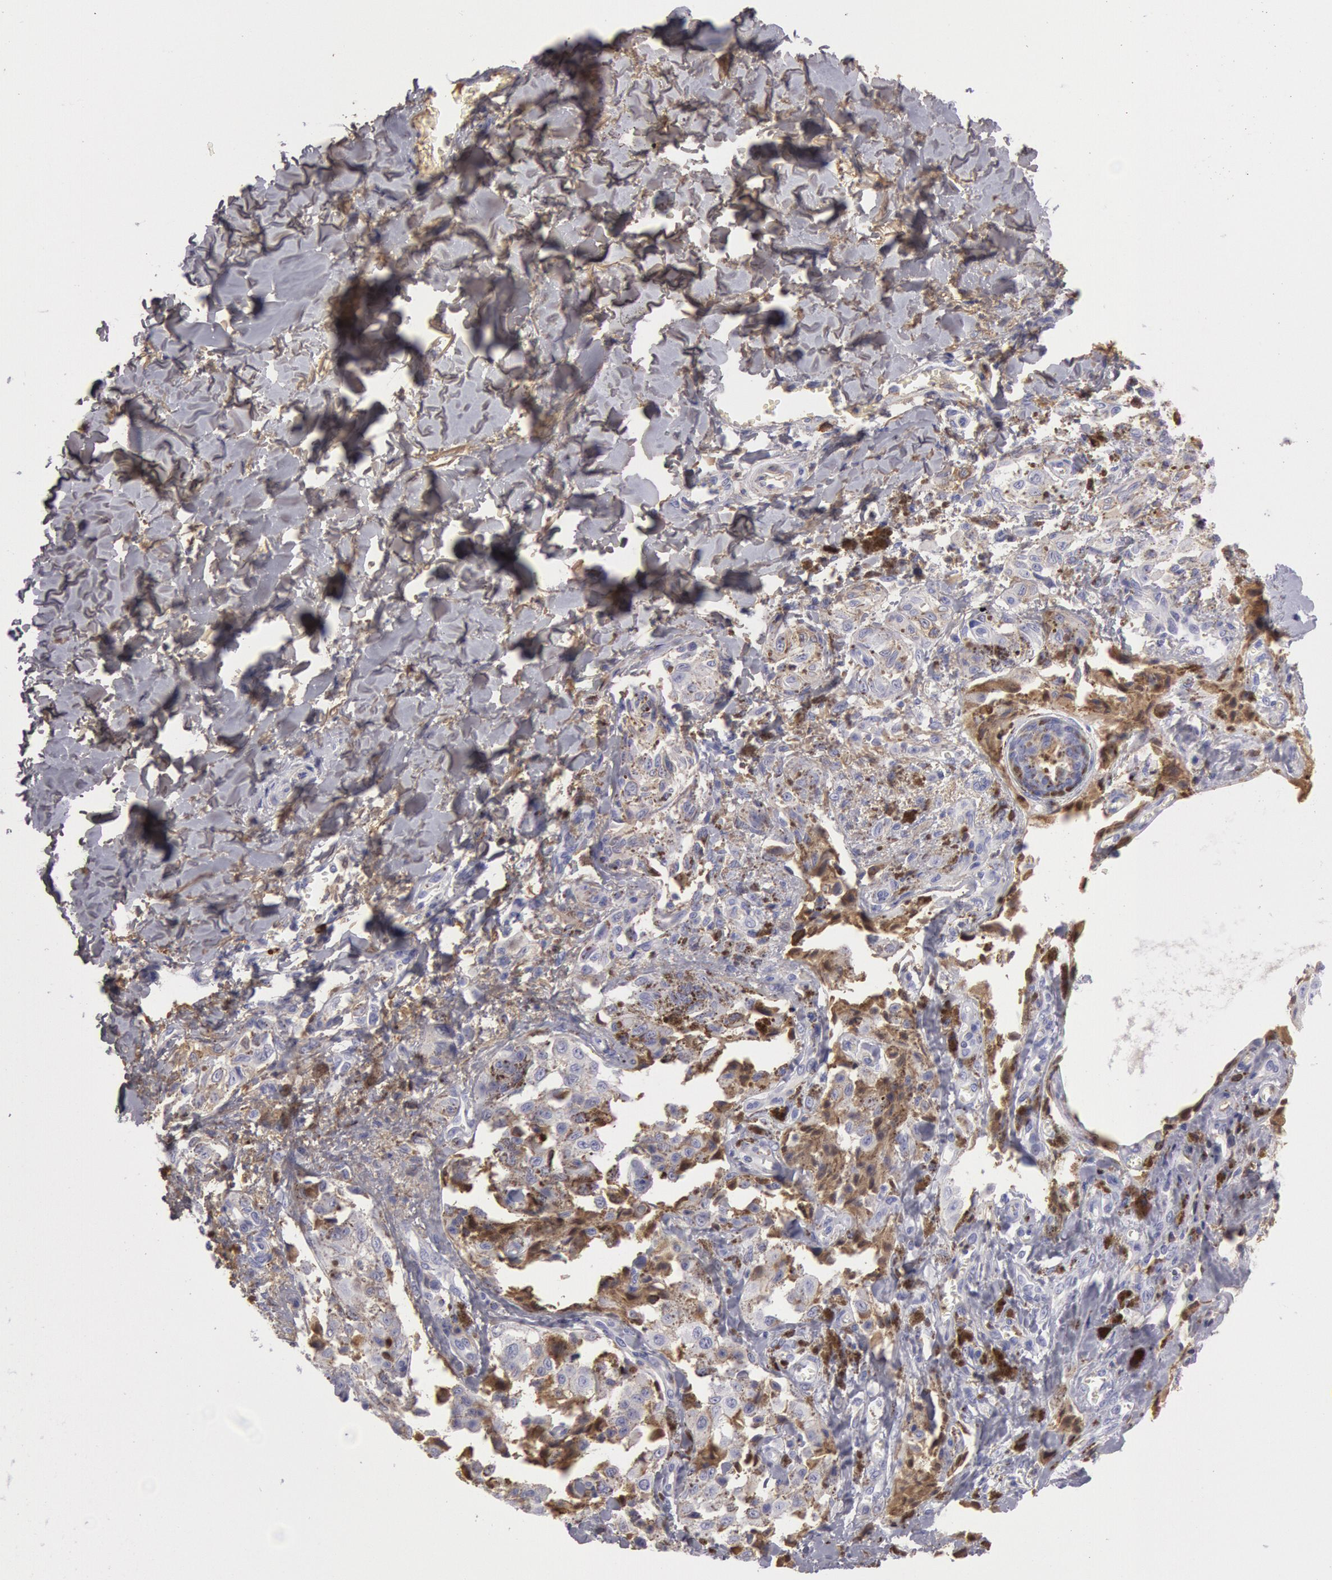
{"staining": {"intensity": "weak", "quantity": "<25%", "location": "cytoplasmic/membranous"}, "tissue": "melanoma", "cell_type": "Tumor cells", "image_type": "cancer", "snomed": [{"axis": "morphology", "description": "Malignant melanoma, NOS"}, {"axis": "topography", "description": "Skin"}], "caption": "Tumor cells are negative for protein expression in human malignant melanoma. The staining is performed using DAB brown chromogen with nuclei counter-stained in using hematoxylin.", "gene": "IGHG1", "patient": {"sex": "female", "age": 82}}